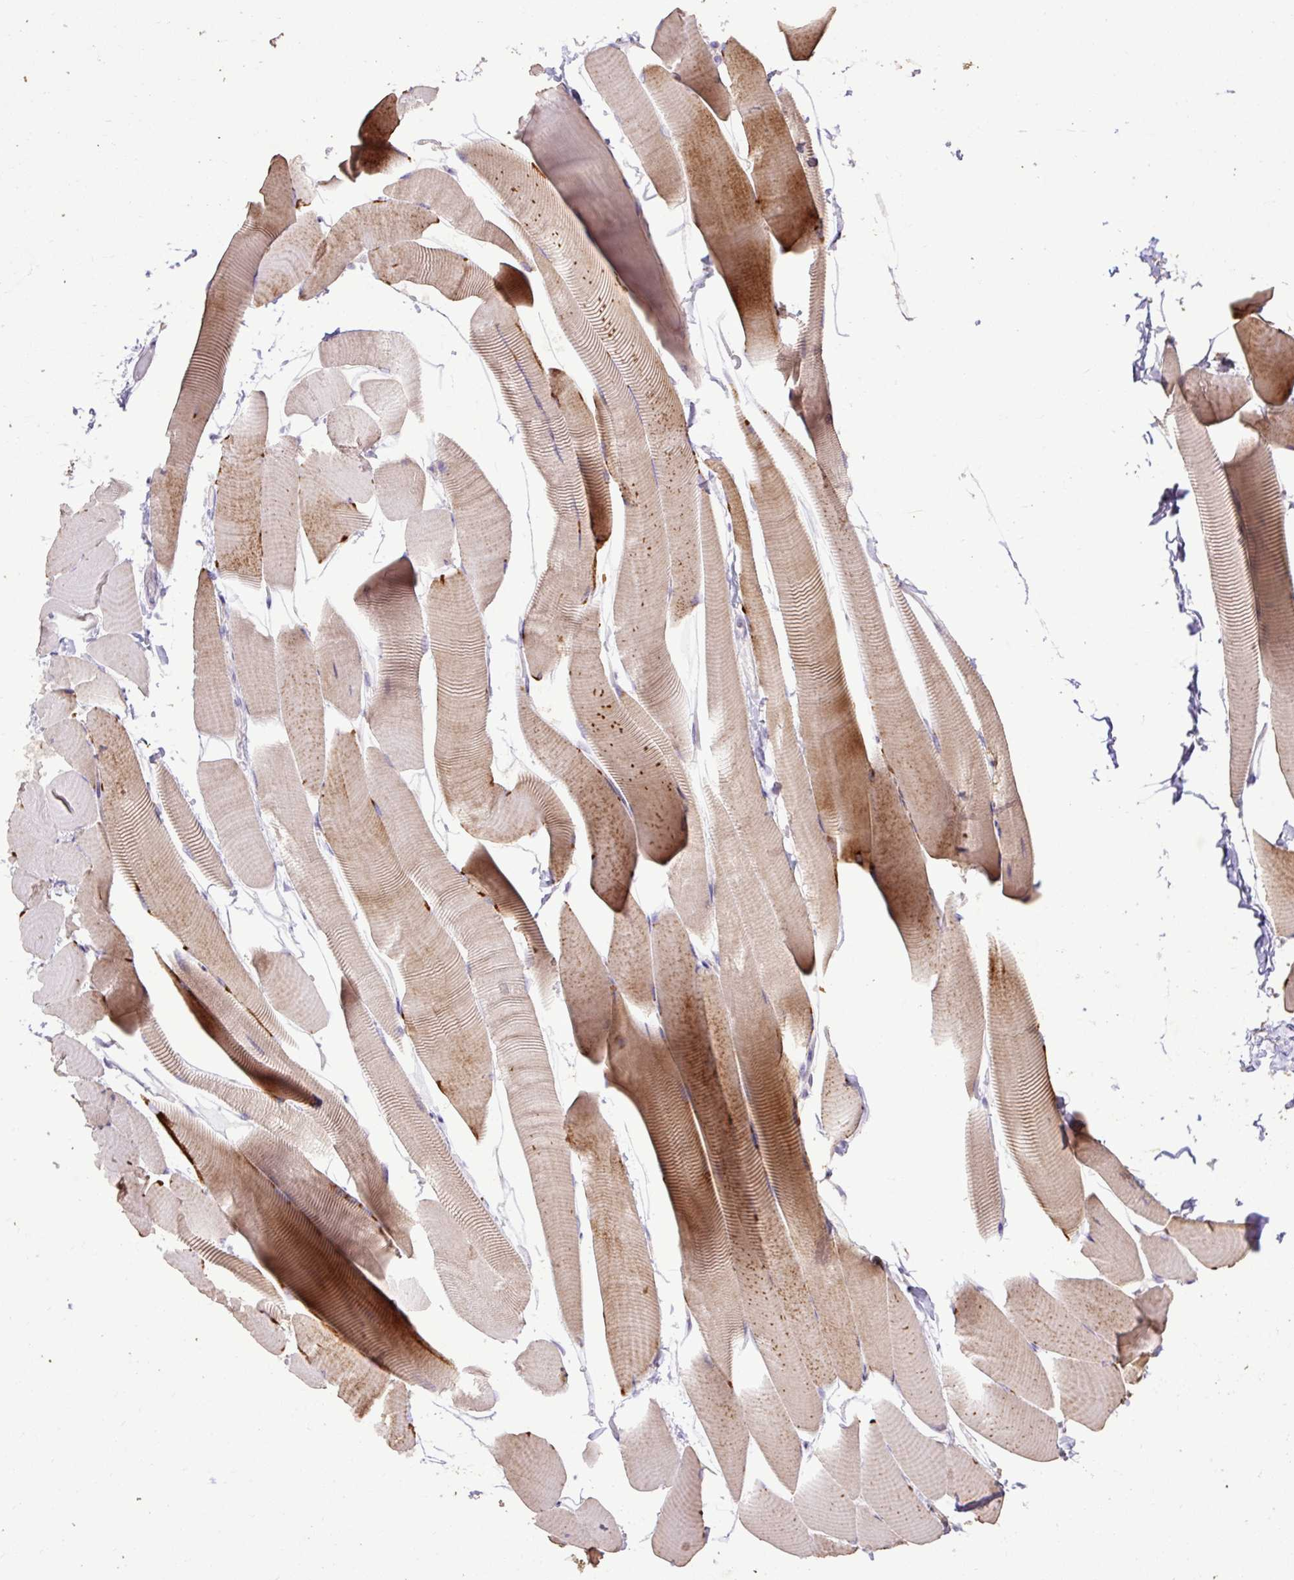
{"staining": {"intensity": "moderate", "quantity": "<25%", "location": "cytoplasmic/membranous"}, "tissue": "skeletal muscle", "cell_type": "Myocytes", "image_type": "normal", "snomed": [{"axis": "morphology", "description": "Normal tissue, NOS"}, {"axis": "topography", "description": "Skeletal muscle"}], "caption": "A high-resolution micrograph shows IHC staining of normal skeletal muscle, which shows moderate cytoplasmic/membranous expression in approximately <25% of myocytes.", "gene": "ABR", "patient": {"sex": "male", "age": 25}}